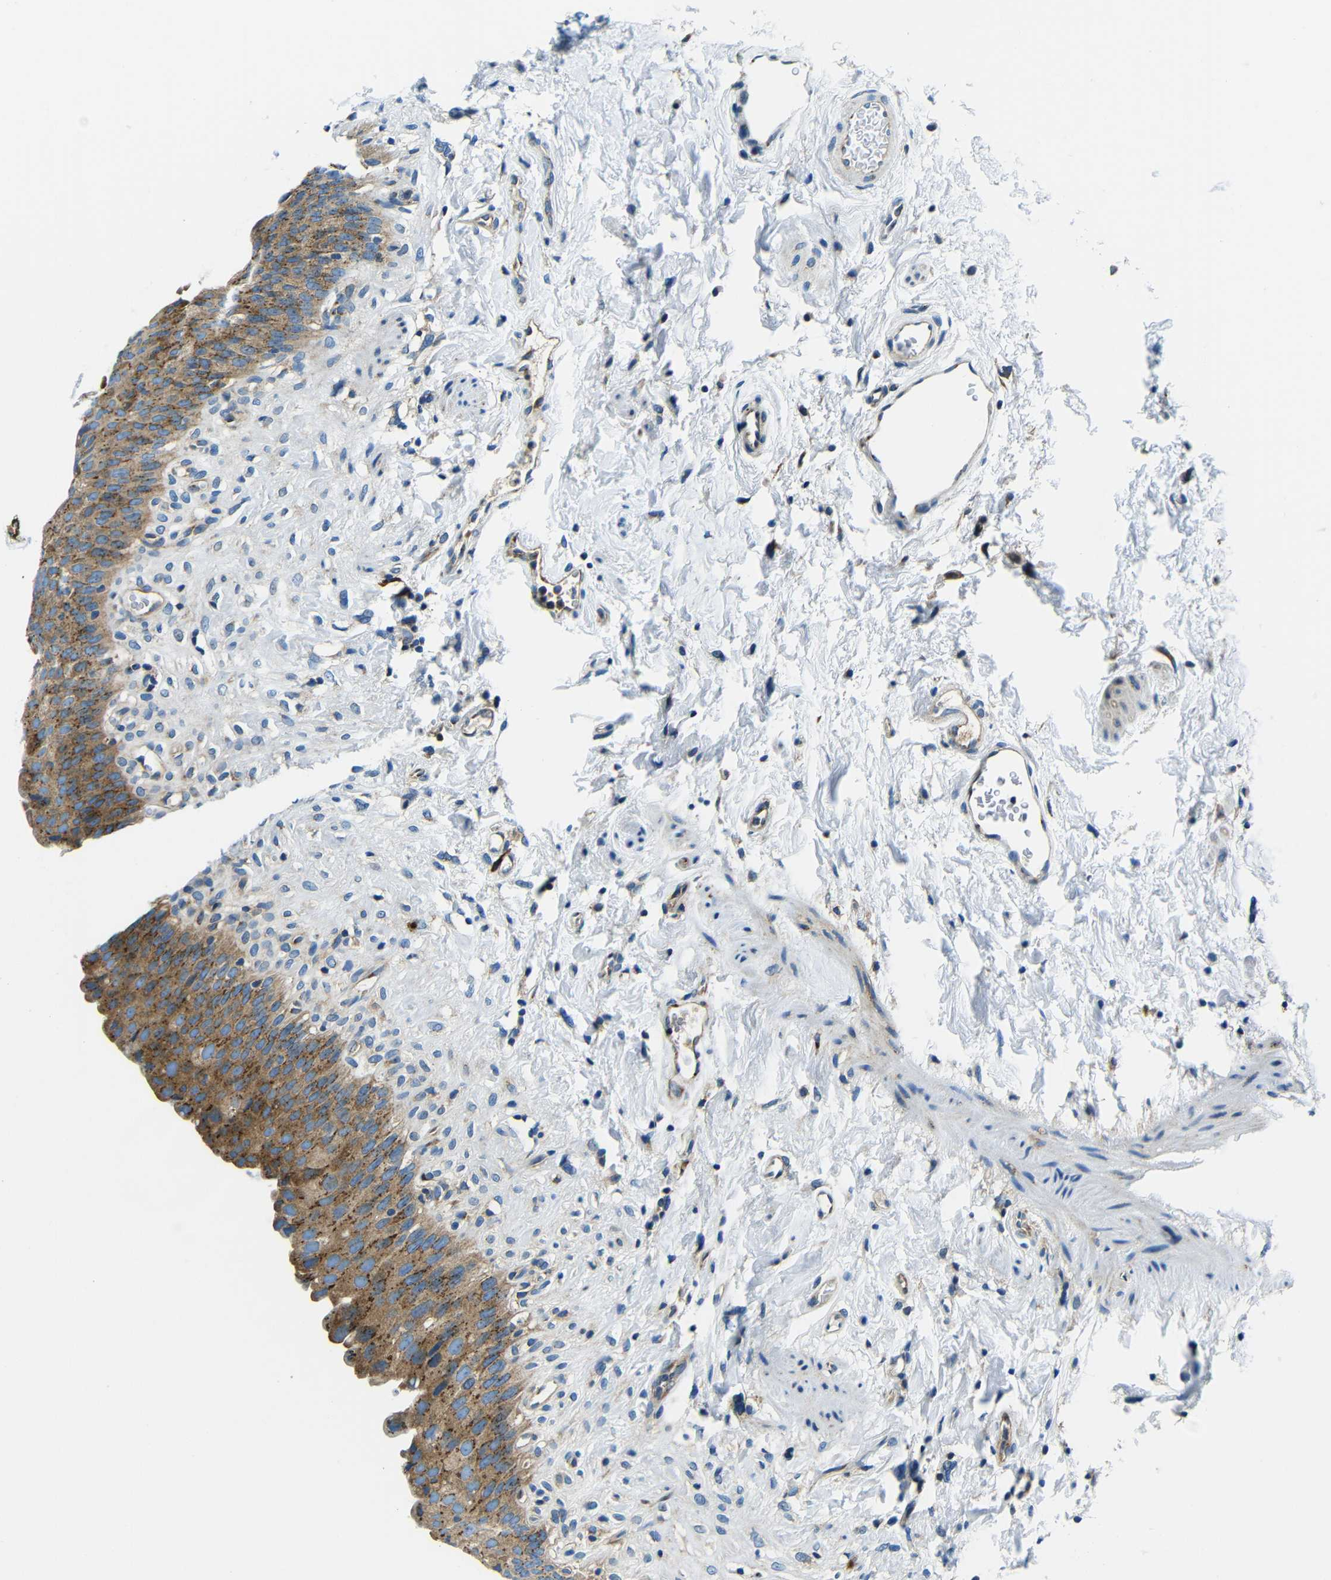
{"staining": {"intensity": "moderate", "quantity": ">75%", "location": "cytoplasmic/membranous"}, "tissue": "urinary bladder", "cell_type": "Urothelial cells", "image_type": "normal", "snomed": [{"axis": "morphology", "description": "Normal tissue, NOS"}, {"axis": "topography", "description": "Urinary bladder"}], "caption": "Immunohistochemistry of benign urinary bladder displays medium levels of moderate cytoplasmic/membranous expression in approximately >75% of urothelial cells. (DAB (3,3'-diaminobenzidine) IHC with brightfield microscopy, high magnification).", "gene": "USO1", "patient": {"sex": "female", "age": 79}}